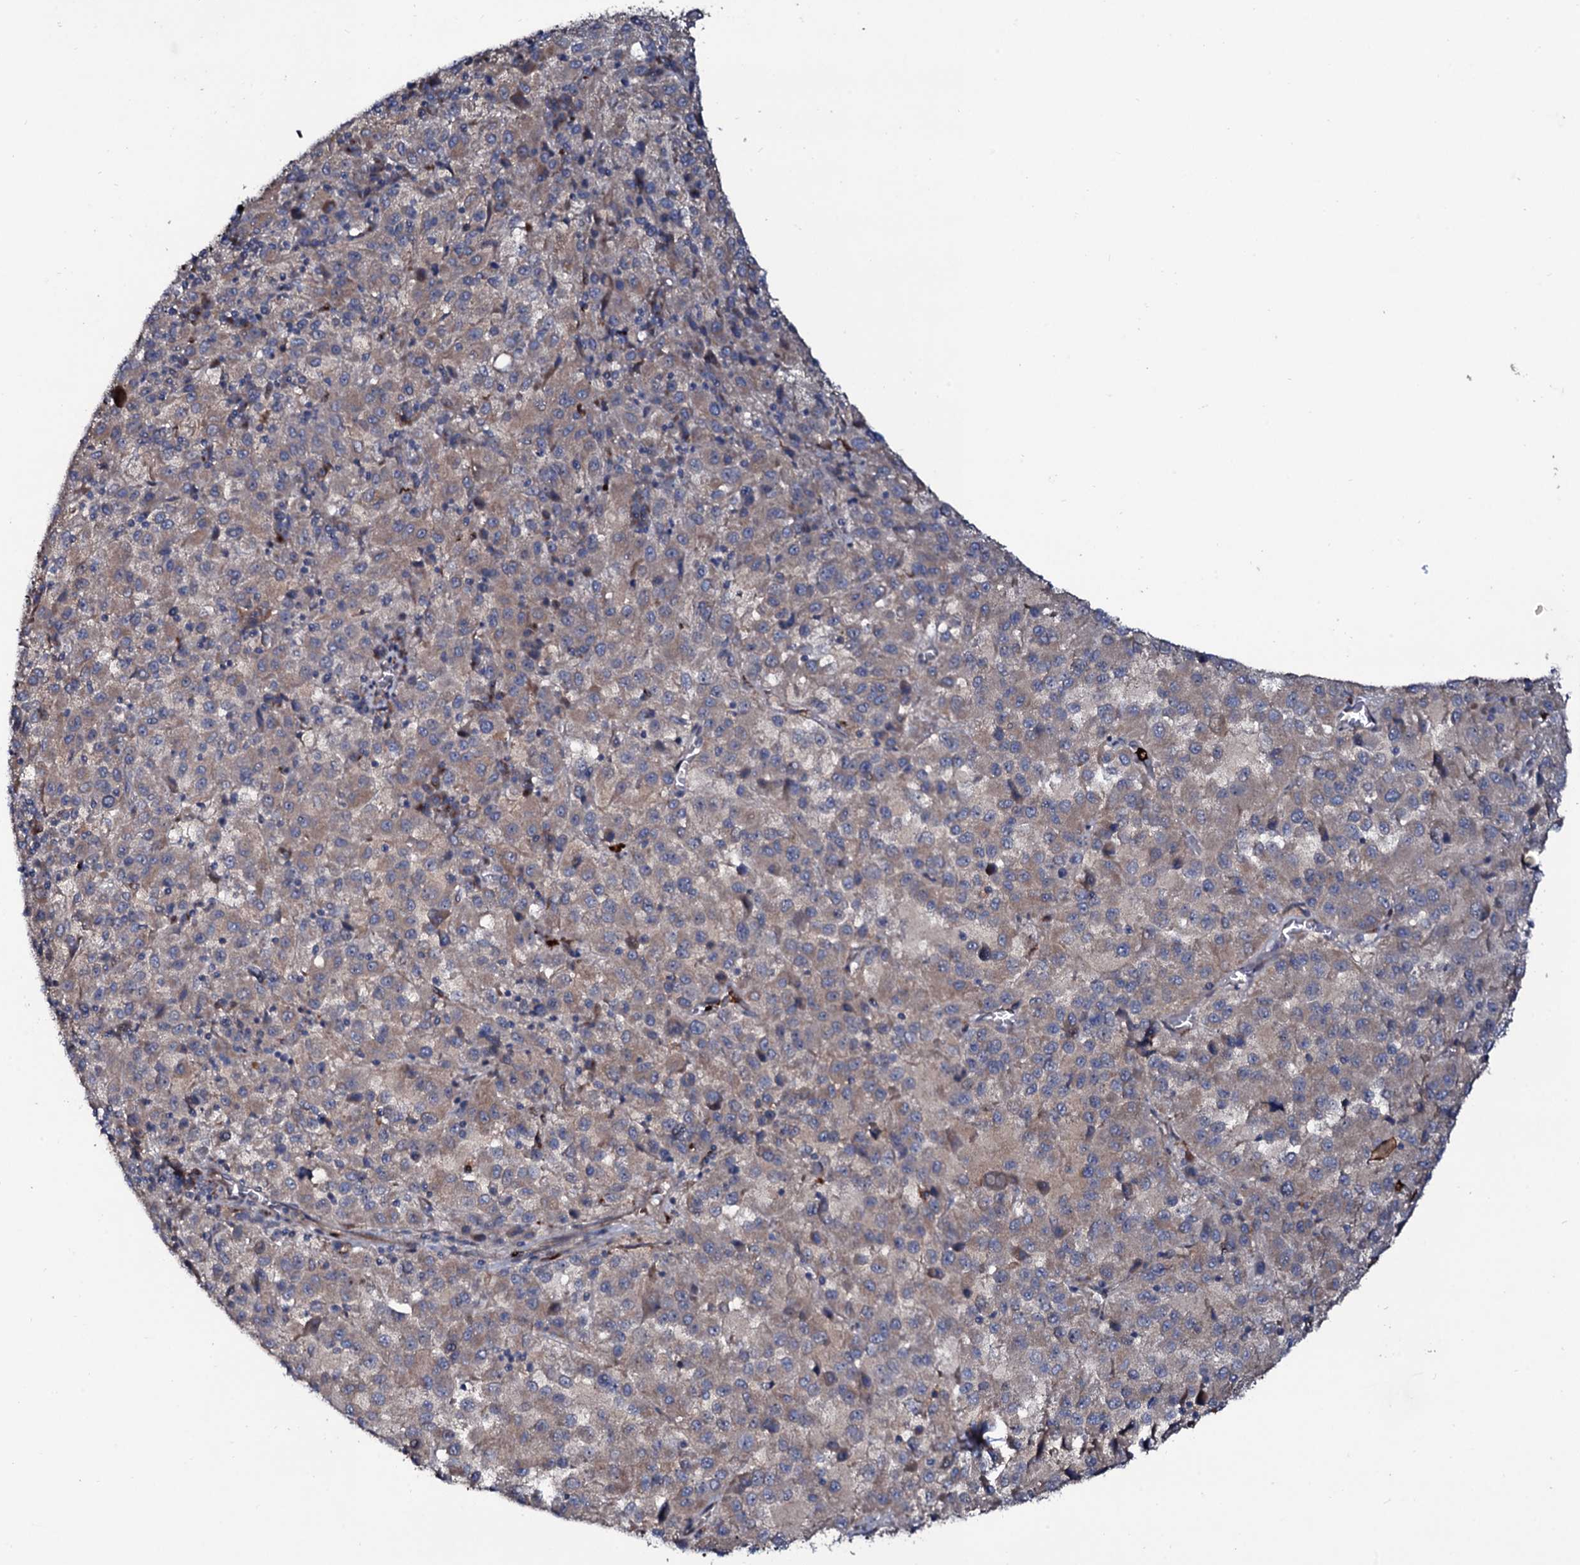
{"staining": {"intensity": "weak", "quantity": ">75%", "location": "cytoplasmic/membranous"}, "tissue": "melanoma", "cell_type": "Tumor cells", "image_type": "cancer", "snomed": [{"axis": "morphology", "description": "Malignant melanoma, Metastatic site"}, {"axis": "topography", "description": "Lung"}], "caption": "Protein staining exhibits weak cytoplasmic/membranous expression in about >75% of tumor cells in malignant melanoma (metastatic site).", "gene": "COG6", "patient": {"sex": "male", "age": 64}}